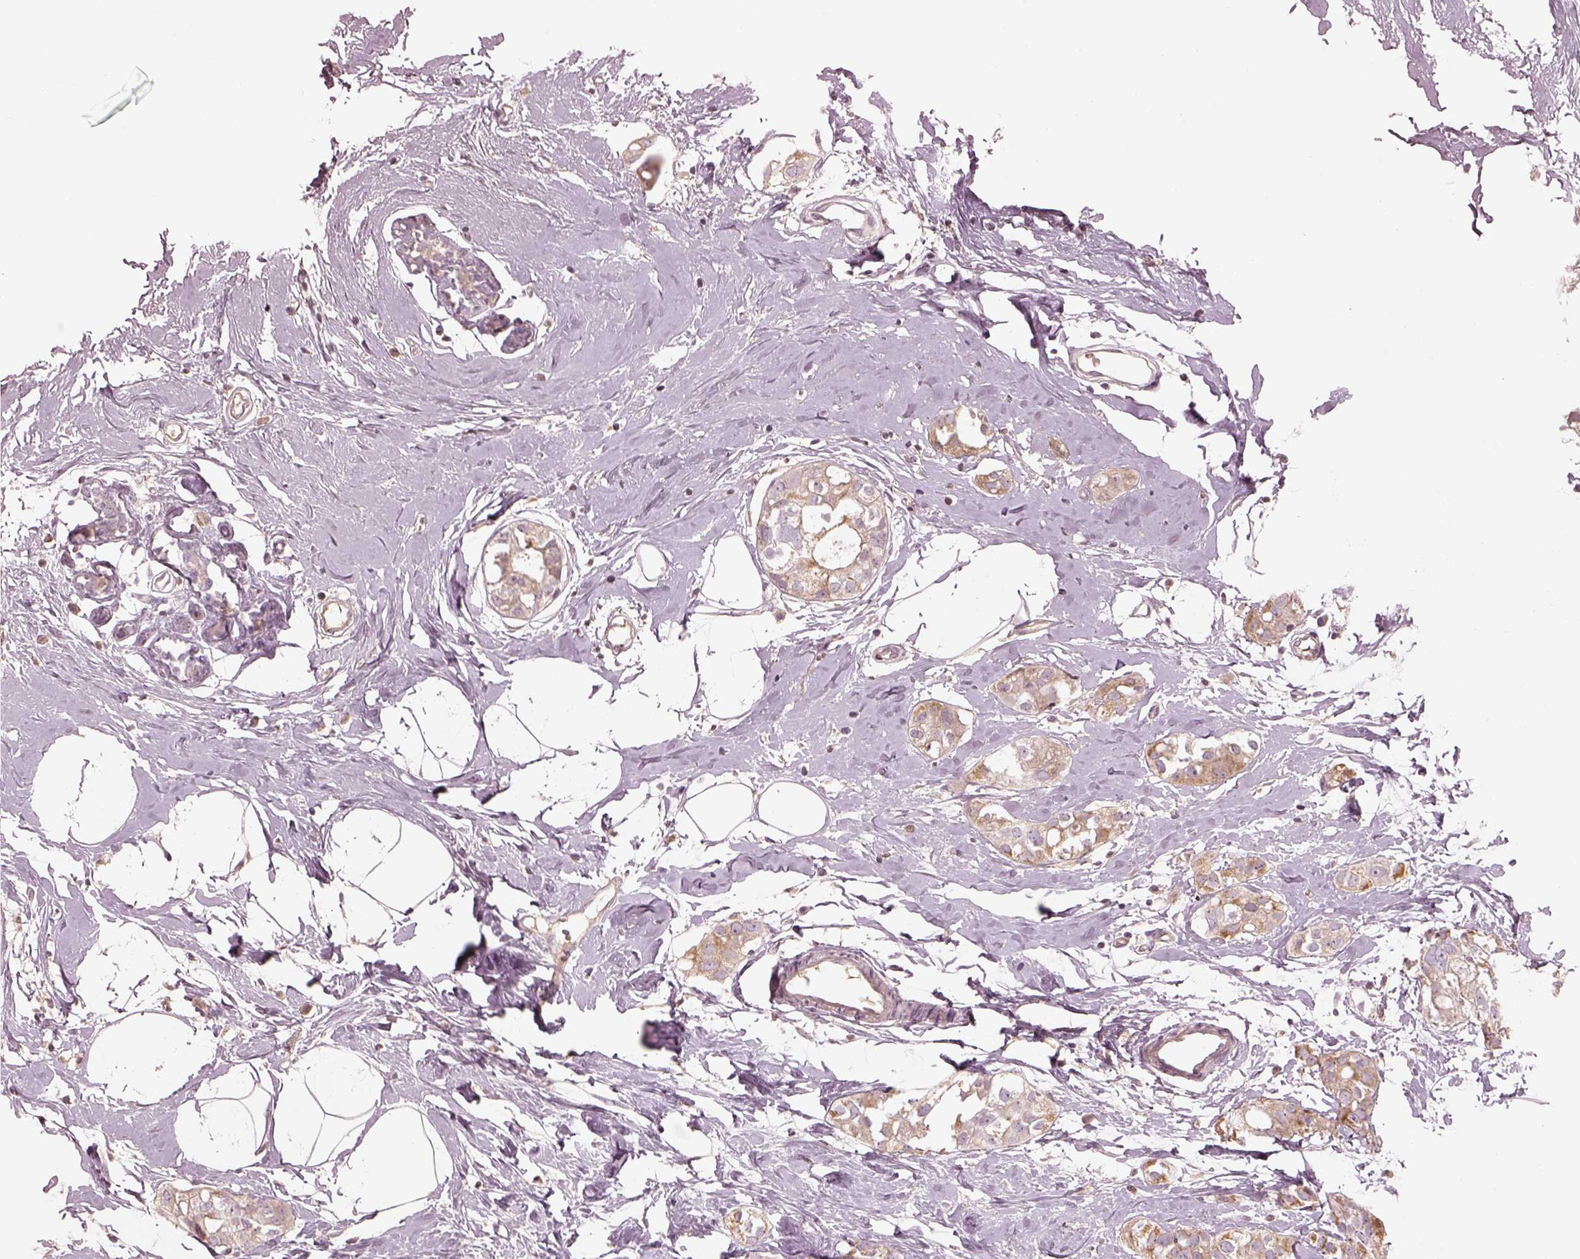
{"staining": {"intensity": "weak", "quantity": ">75%", "location": "cytoplasmic/membranous"}, "tissue": "breast cancer", "cell_type": "Tumor cells", "image_type": "cancer", "snomed": [{"axis": "morphology", "description": "Duct carcinoma"}, {"axis": "topography", "description": "Breast"}], "caption": "An immunohistochemistry (IHC) photomicrograph of tumor tissue is shown. Protein staining in brown highlights weak cytoplasmic/membranous positivity in breast cancer (infiltrating ductal carcinoma) within tumor cells.", "gene": "TLX3", "patient": {"sex": "female", "age": 40}}